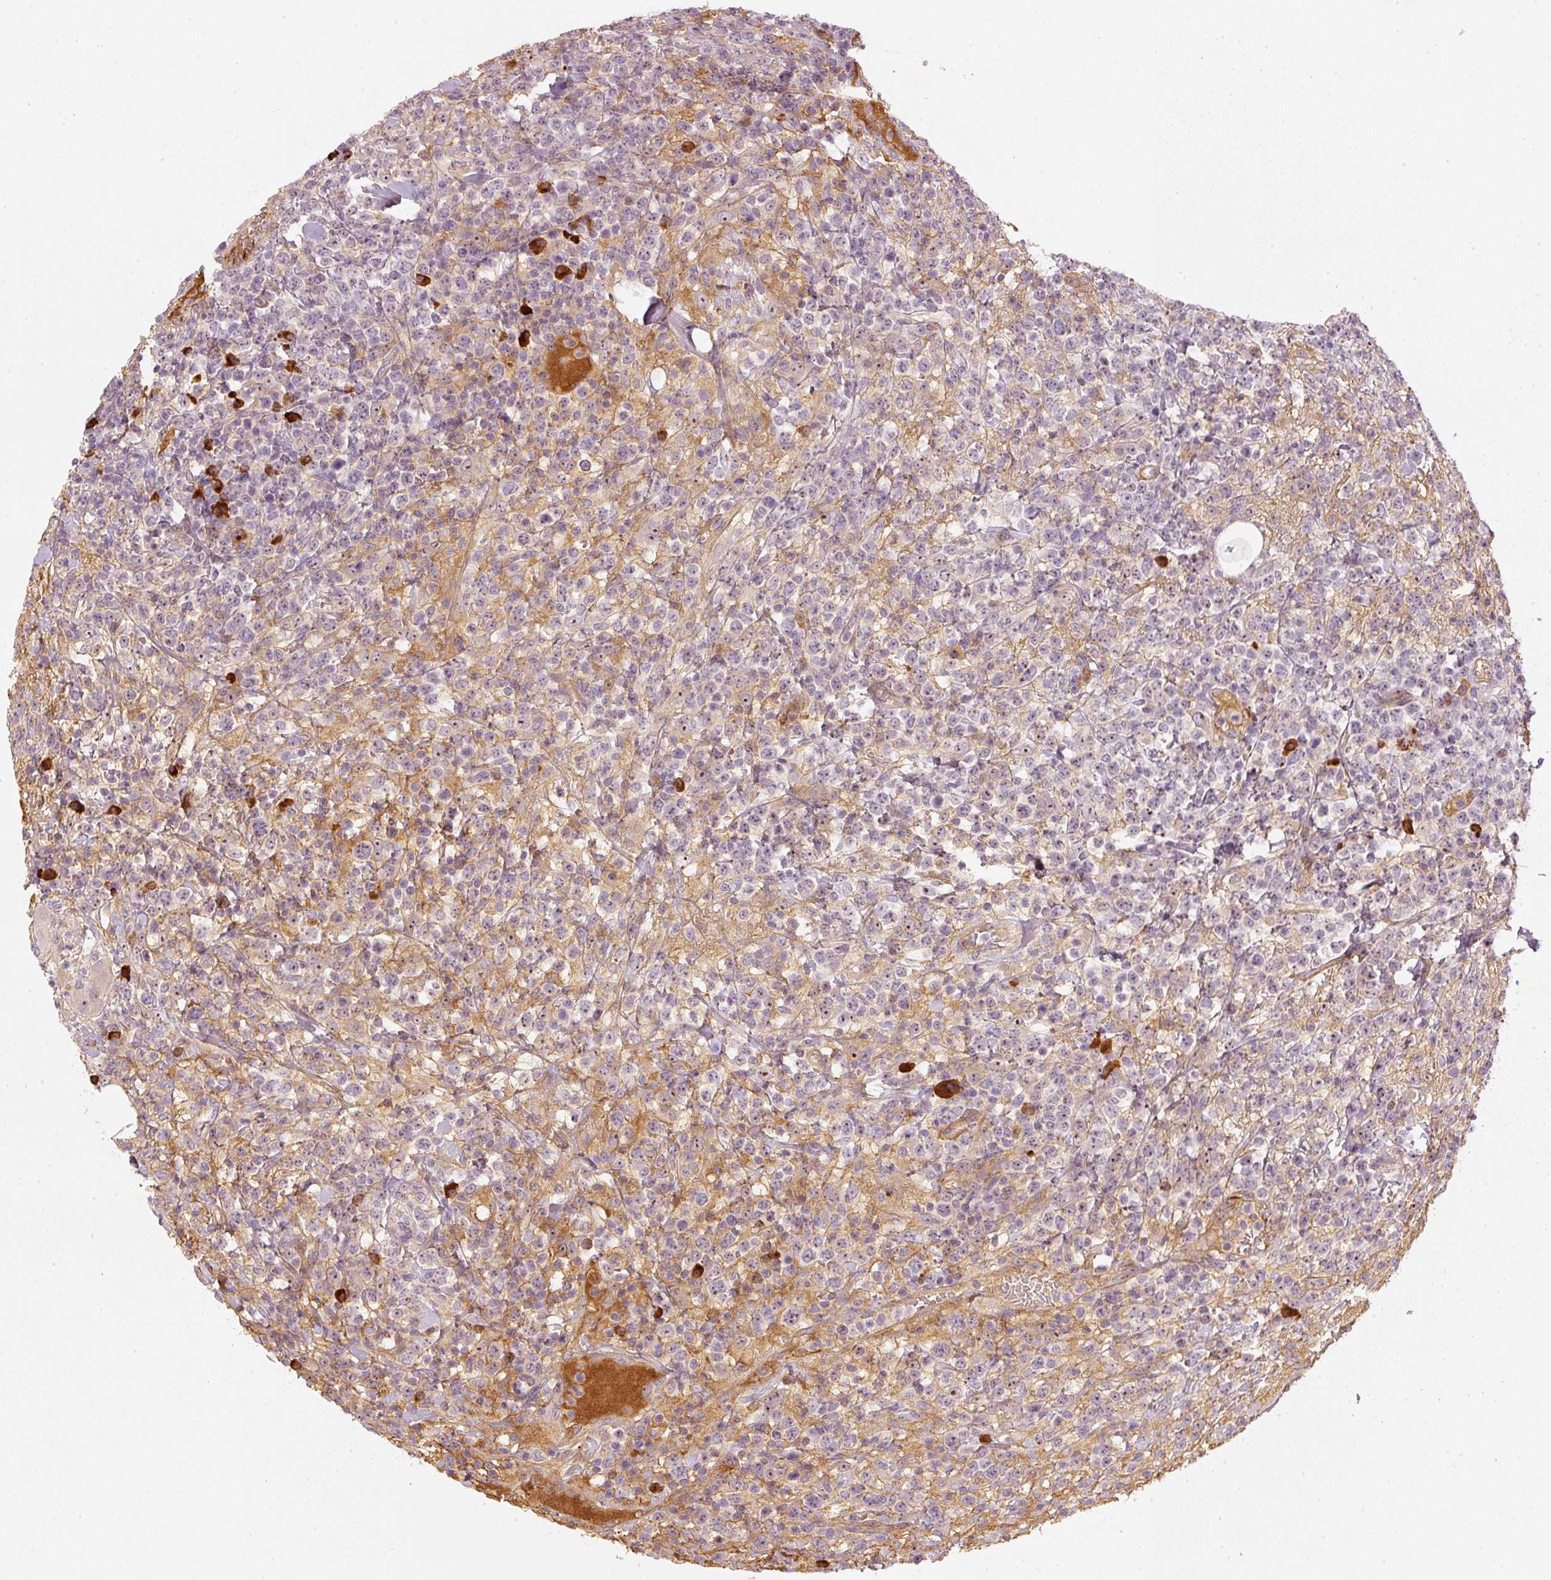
{"staining": {"intensity": "negative", "quantity": "none", "location": "none"}, "tissue": "lymphoma", "cell_type": "Tumor cells", "image_type": "cancer", "snomed": [{"axis": "morphology", "description": "Malignant lymphoma, non-Hodgkin's type, High grade"}, {"axis": "topography", "description": "Colon"}], "caption": "Lymphoma was stained to show a protein in brown. There is no significant staining in tumor cells.", "gene": "VCAM1", "patient": {"sex": "female", "age": 53}}